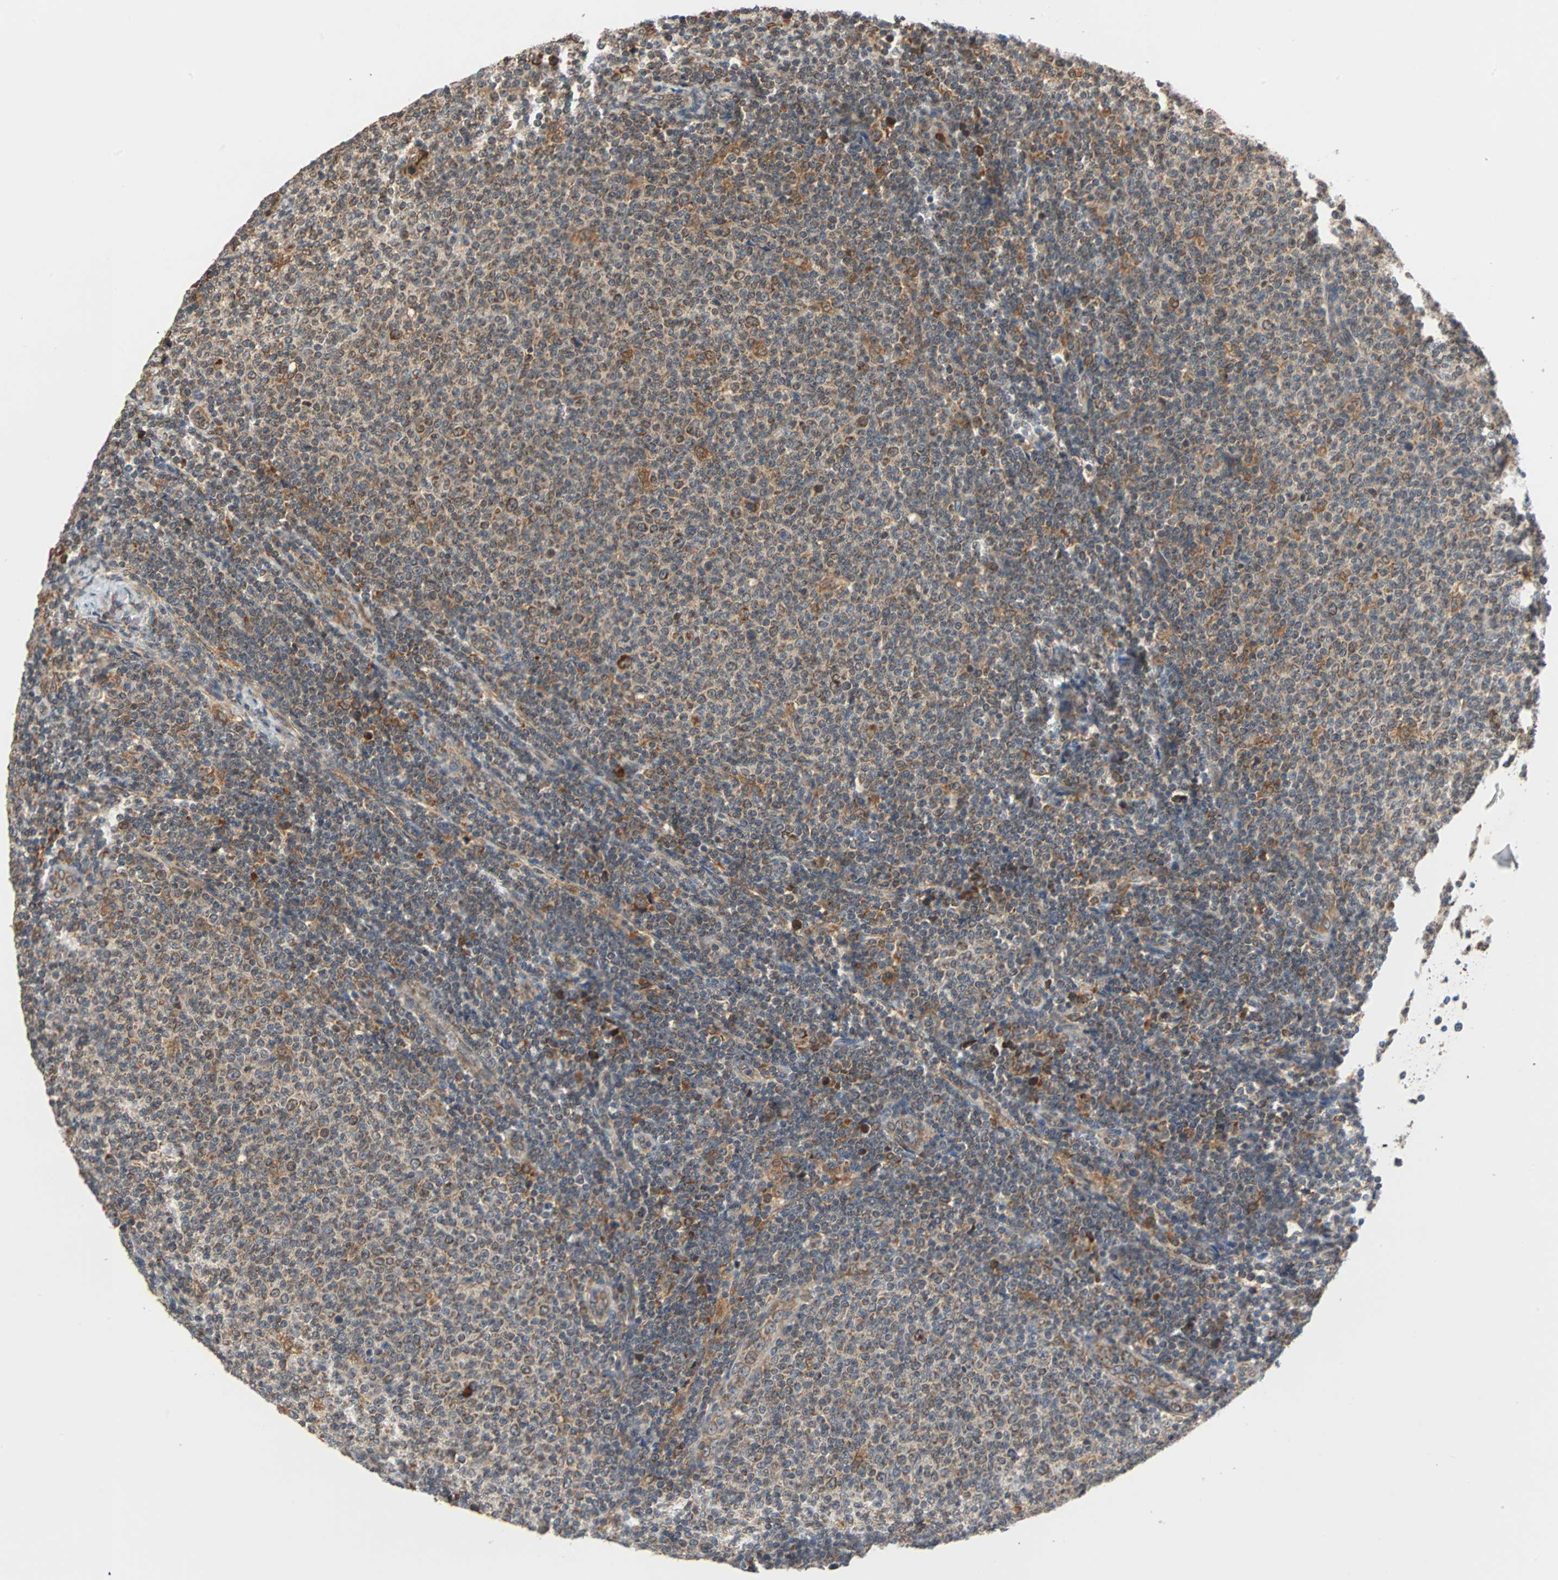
{"staining": {"intensity": "weak", "quantity": "25%-75%", "location": "cytoplasmic/membranous"}, "tissue": "lymphoma", "cell_type": "Tumor cells", "image_type": "cancer", "snomed": [{"axis": "morphology", "description": "Malignant lymphoma, non-Hodgkin's type, Low grade"}, {"axis": "topography", "description": "Lymph node"}], "caption": "Immunohistochemistry (IHC) histopathology image of neoplastic tissue: malignant lymphoma, non-Hodgkin's type (low-grade) stained using immunohistochemistry demonstrates low levels of weak protein expression localized specifically in the cytoplasmic/membranous of tumor cells, appearing as a cytoplasmic/membranous brown color.", "gene": "AUP1", "patient": {"sex": "male", "age": 66}}